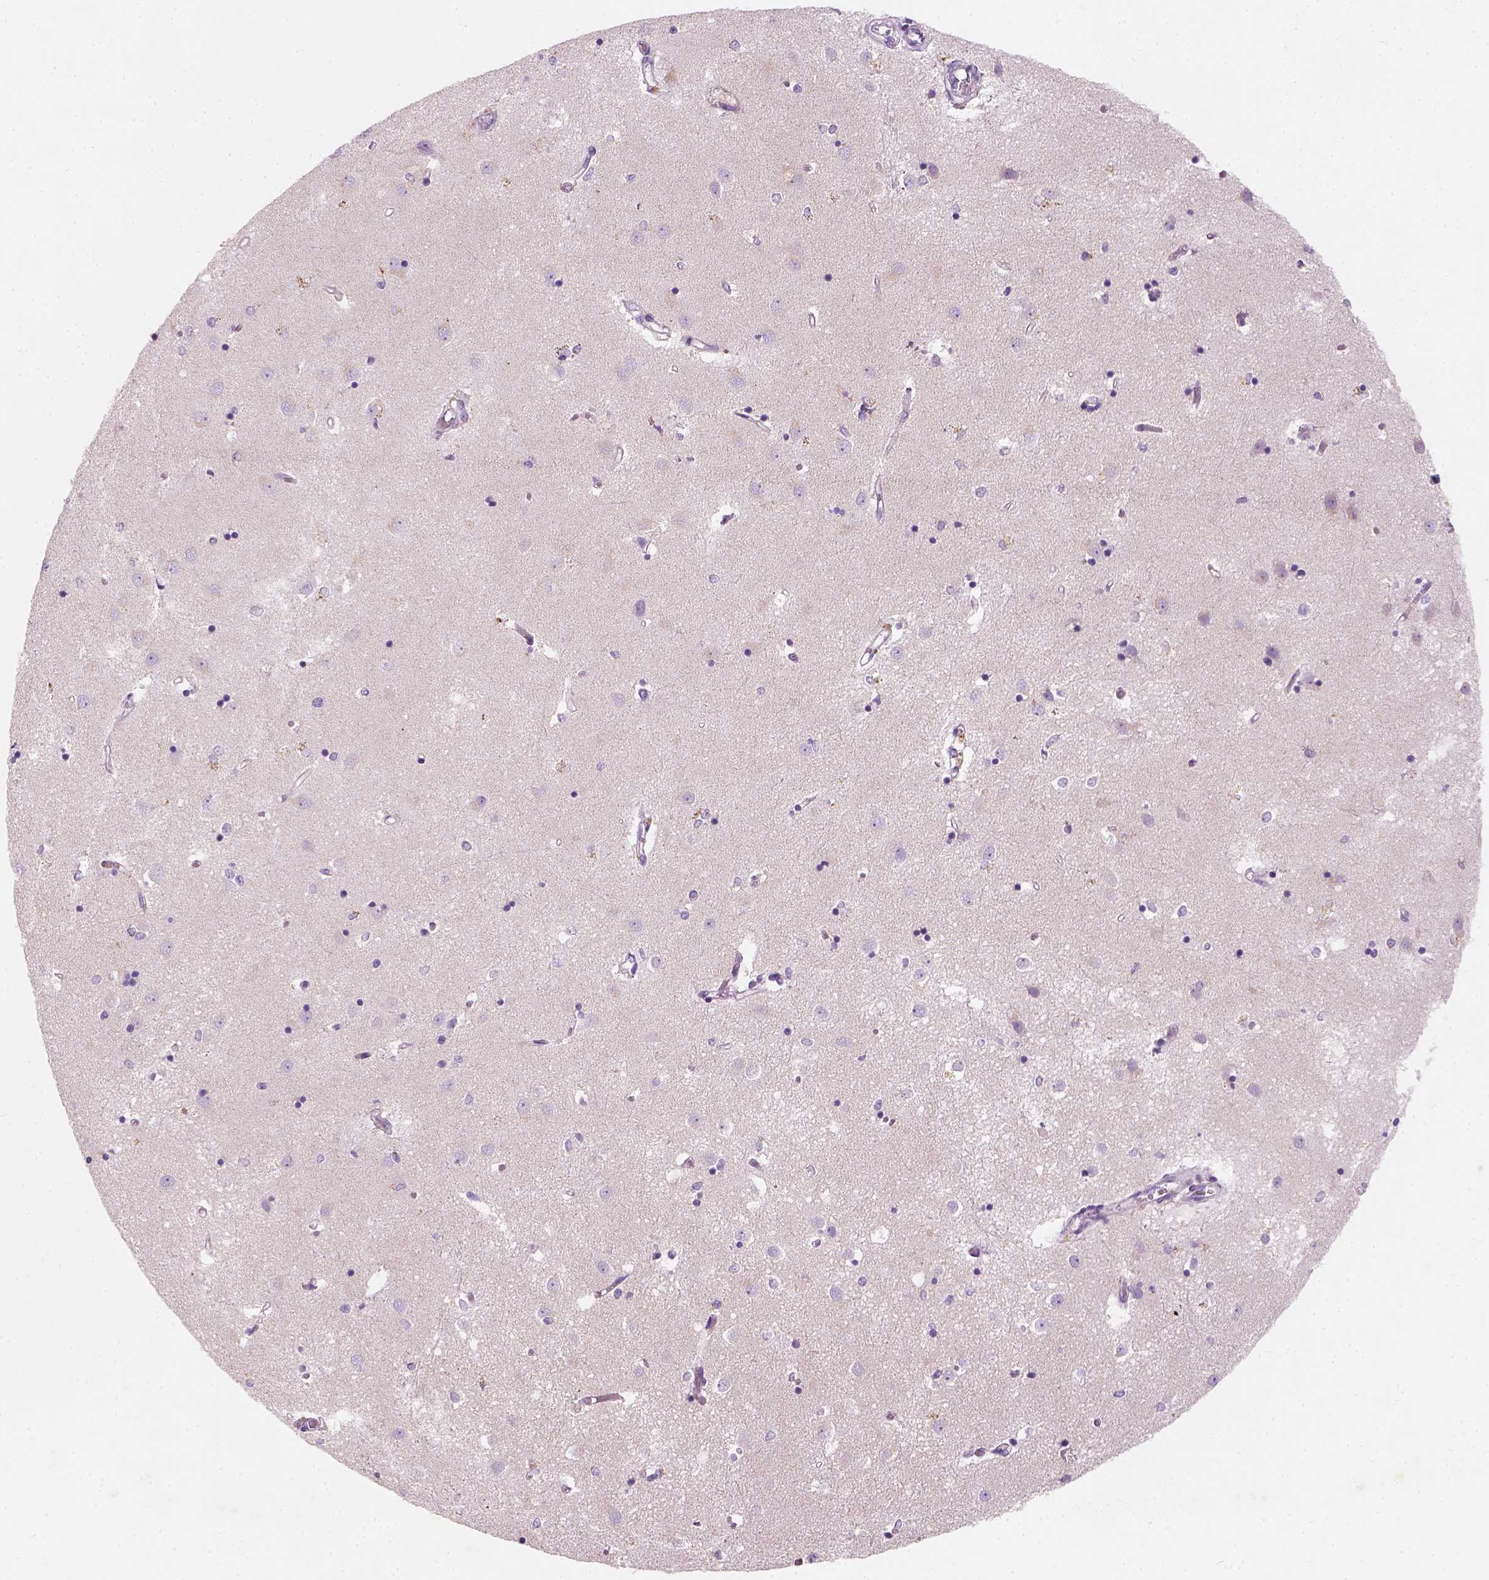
{"staining": {"intensity": "negative", "quantity": "none", "location": "none"}, "tissue": "caudate", "cell_type": "Glial cells", "image_type": "normal", "snomed": [{"axis": "morphology", "description": "Normal tissue, NOS"}, {"axis": "topography", "description": "Lateral ventricle wall"}], "caption": "Glial cells show no significant protein staining in benign caudate. (Immunohistochemistry, brightfield microscopy, high magnification).", "gene": "CHODL", "patient": {"sex": "male", "age": 54}}